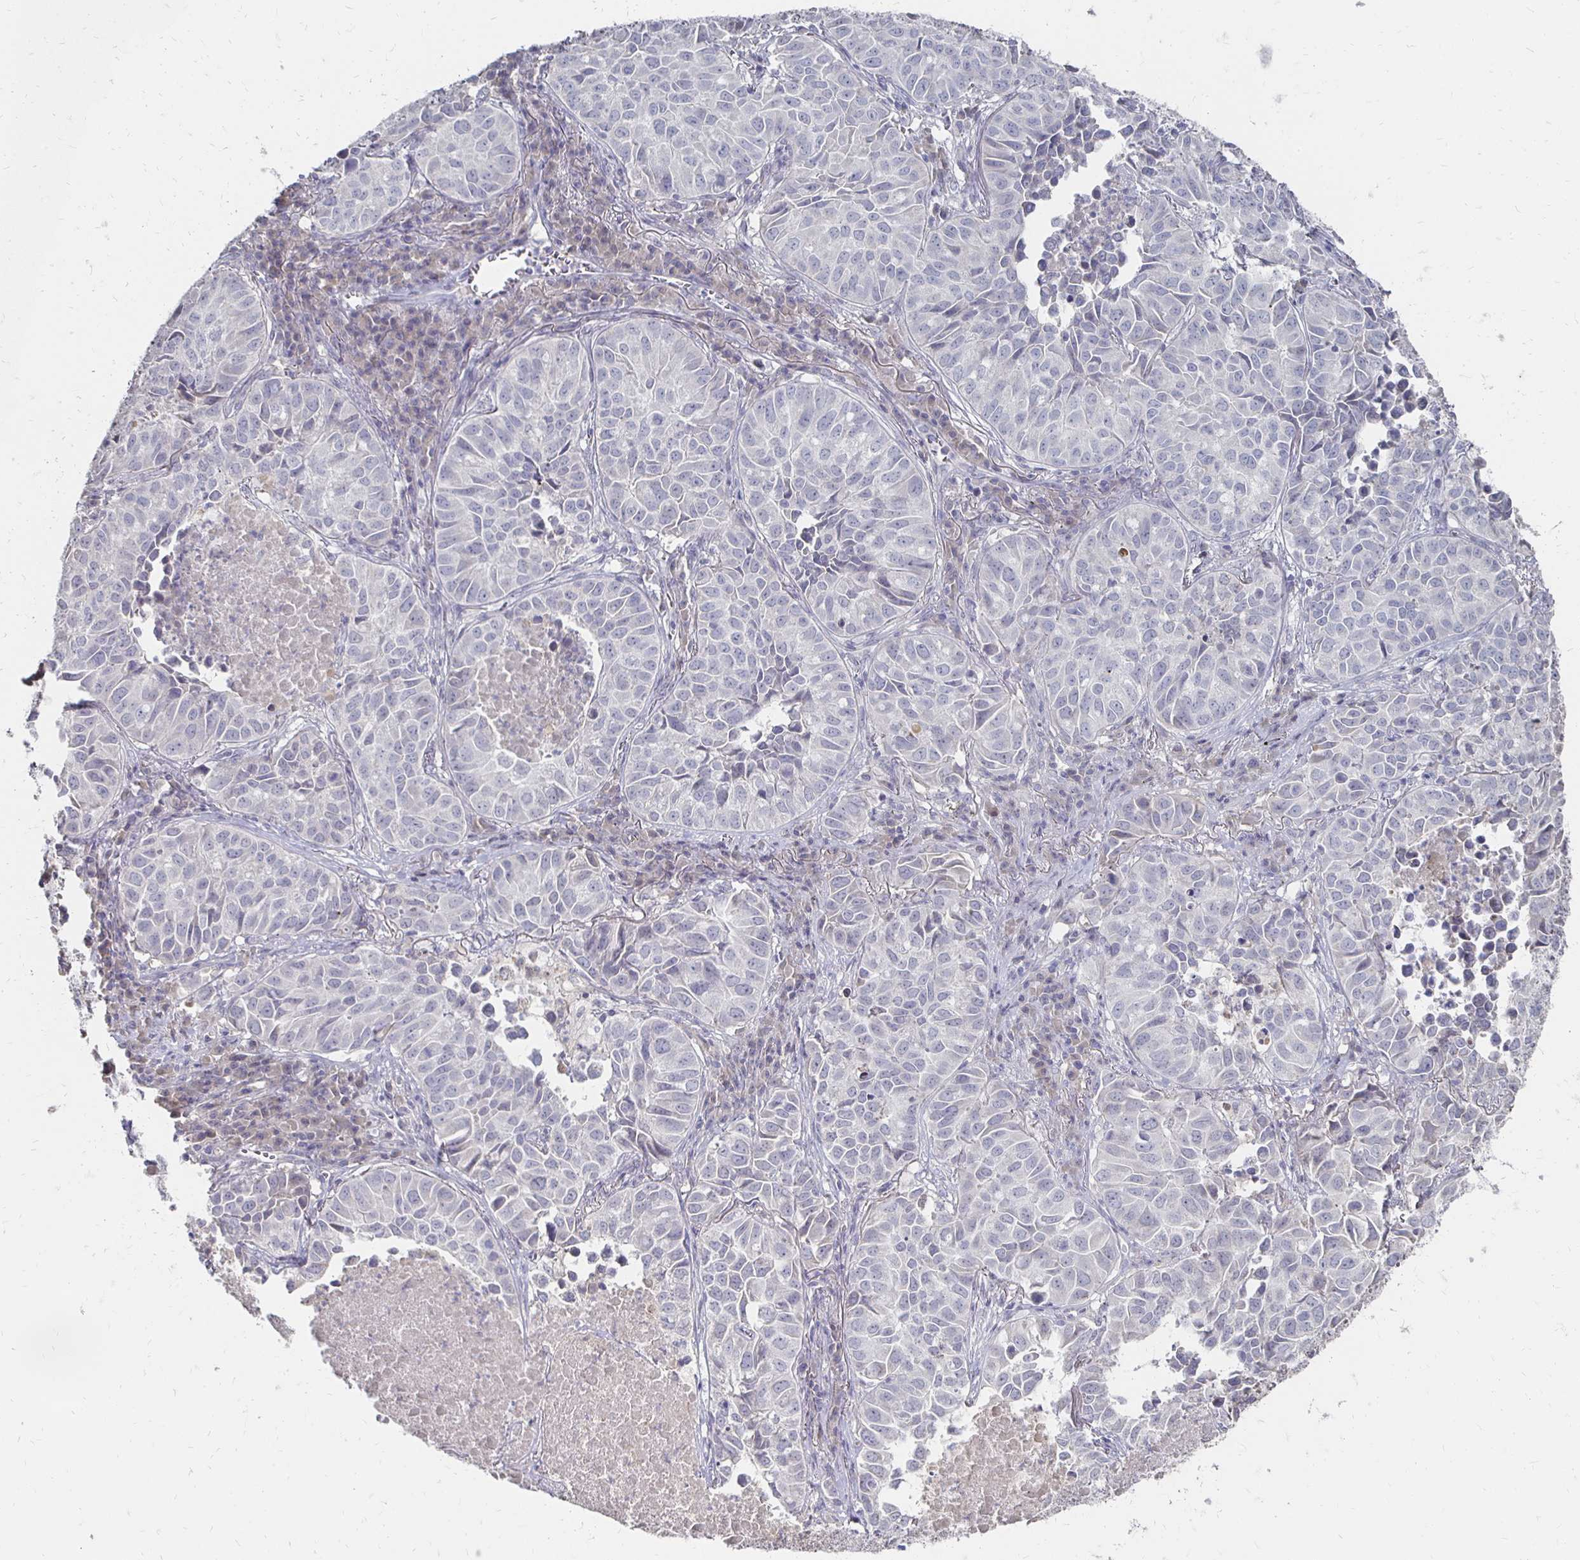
{"staining": {"intensity": "negative", "quantity": "none", "location": "none"}, "tissue": "lung cancer", "cell_type": "Tumor cells", "image_type": "cancer", "snomed": [{"axis": "morphology", "description": "Adenocarcinoma, NOS"}, {"axis": "topography", "description": "Lung"}], "caption": "This image is of lung adenocarcinoma stained with immunohistochemistry (IHC) to label a protein in brown with the nuclei are counter-stained blue. There is no expression in tumor cells. Brightfield microscopy of immunohistochemistry (IHC) stained with DAB (brown) and hematoxylin (blue), captured at high magnification.", "gene": "ZNF727", "patient": {"sex": "female", "age": 50}}